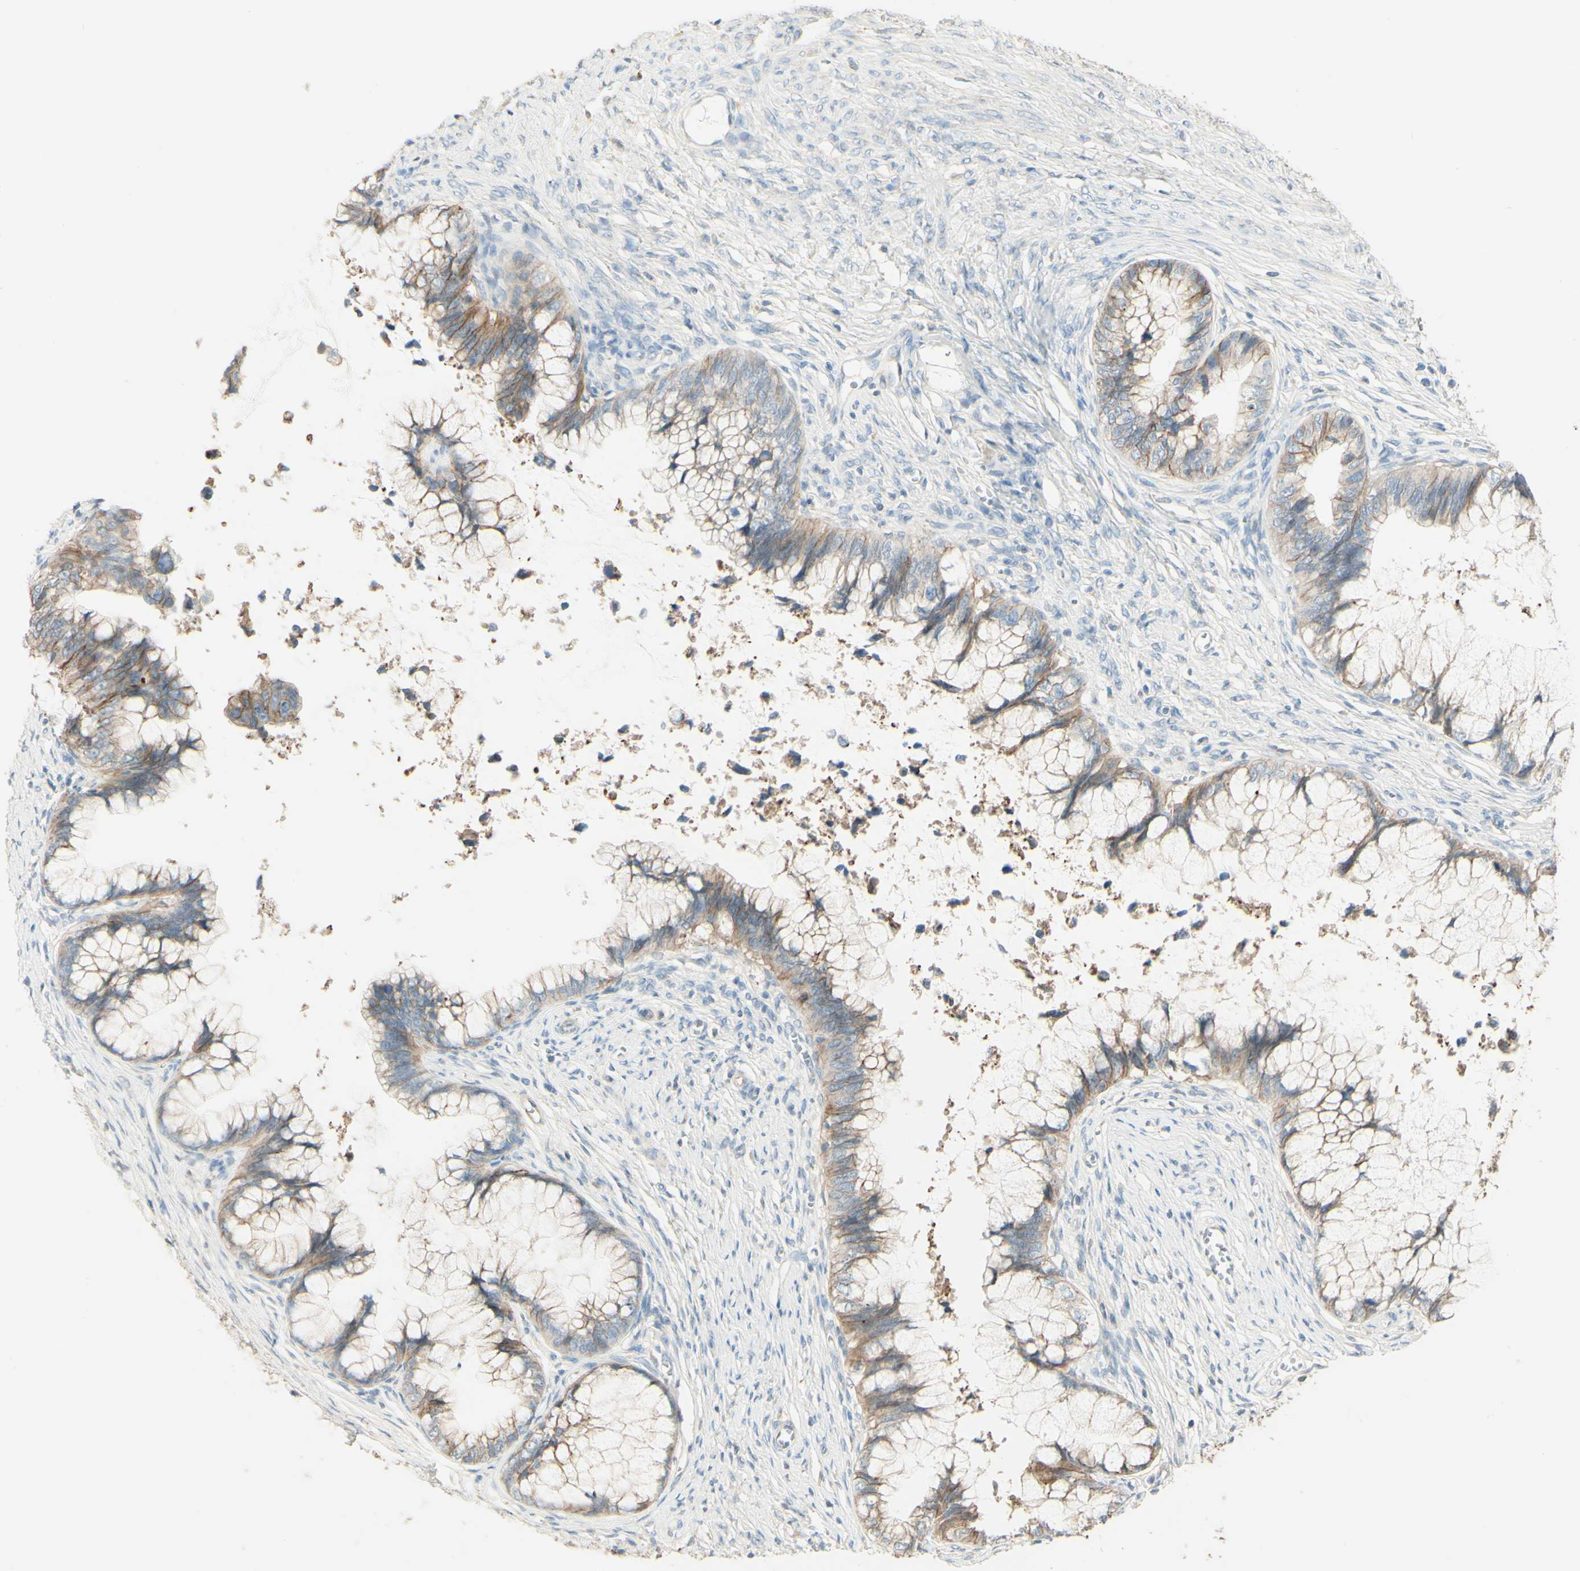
{"staining": {"intensity": "weak", "quantity": ">75%", "location": "cytoplasmic/membranous"}, "tissue": "cervical cancer", "cell_type": "Tumor cells", "image_type": "cancer", "snomed": [{"axis": "morphology", "description": "Adenocarcinoma, NOS"}, {"axis": "topography", "description": "Cervix"}], "caption": "Protein staining of cervical cancer (adenocarcinoma) tissue demonstrates weak cytoplasmic/membranous staining in approximately >75% of tumor cells.", "gene": "RNF149", "patient": {"sex": "female", "age": 44}}